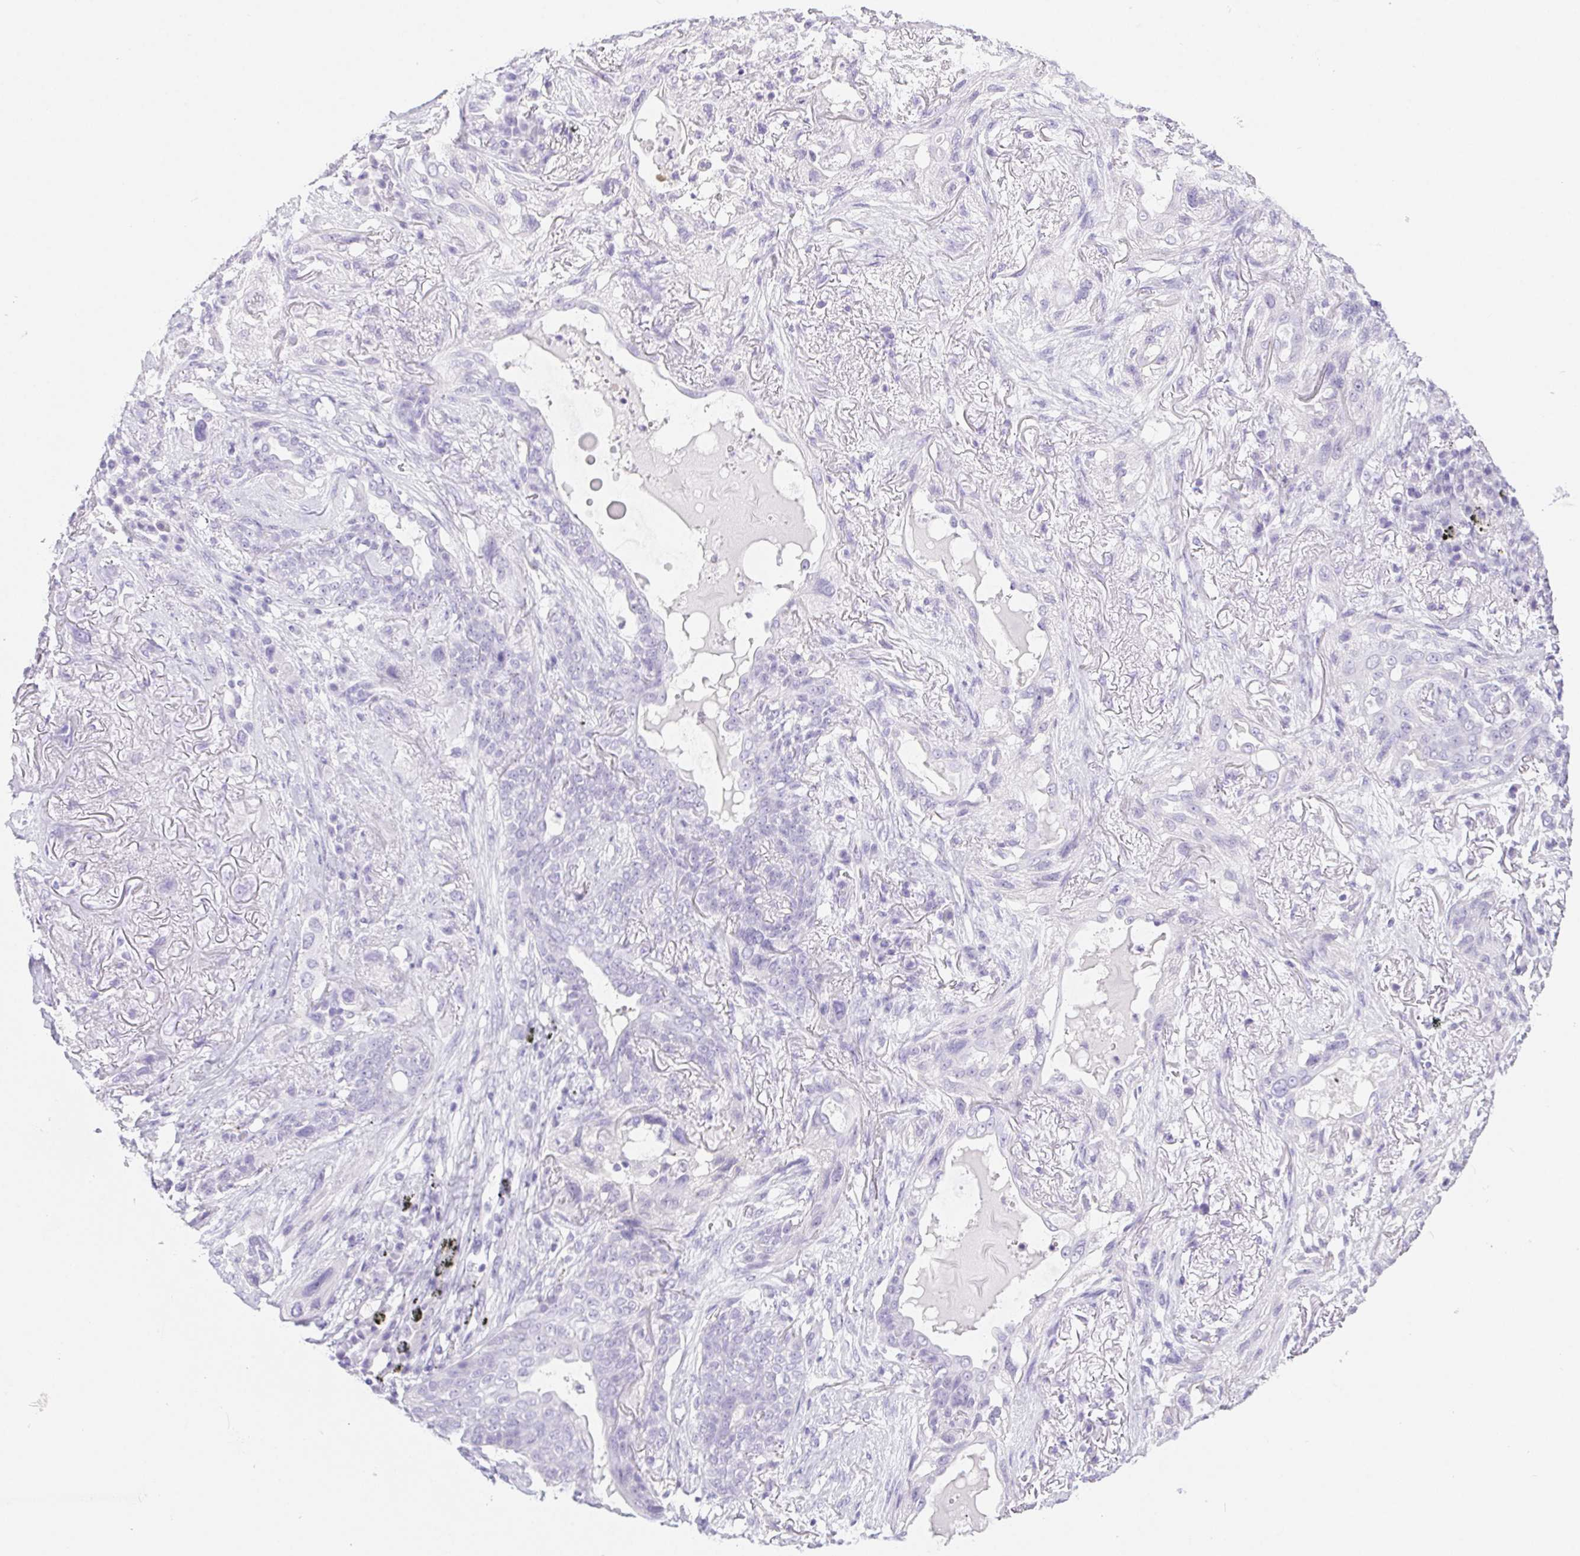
{"staining": {"intensity": "negative", "quantity": "none", "location": "none"}, "tissue": "lung cancer", "cell_type": "Tumor cells", "image_type": "cancer", "snomed": [{"axis": "morphology", "description": "Squamous cell carcinoma, NOS"}, {"axis": "topography", "description": "Lung"}], "caption": "High magnification brightfield microscopy of lung cancer (squamous cell carcinoma) stained with DAB (brown) and counterstained with hematoxylin (blue): tumor cells show no significant positivity.", "gene": "PNLIP", "patient": {"sex": "female", "age": 70}}